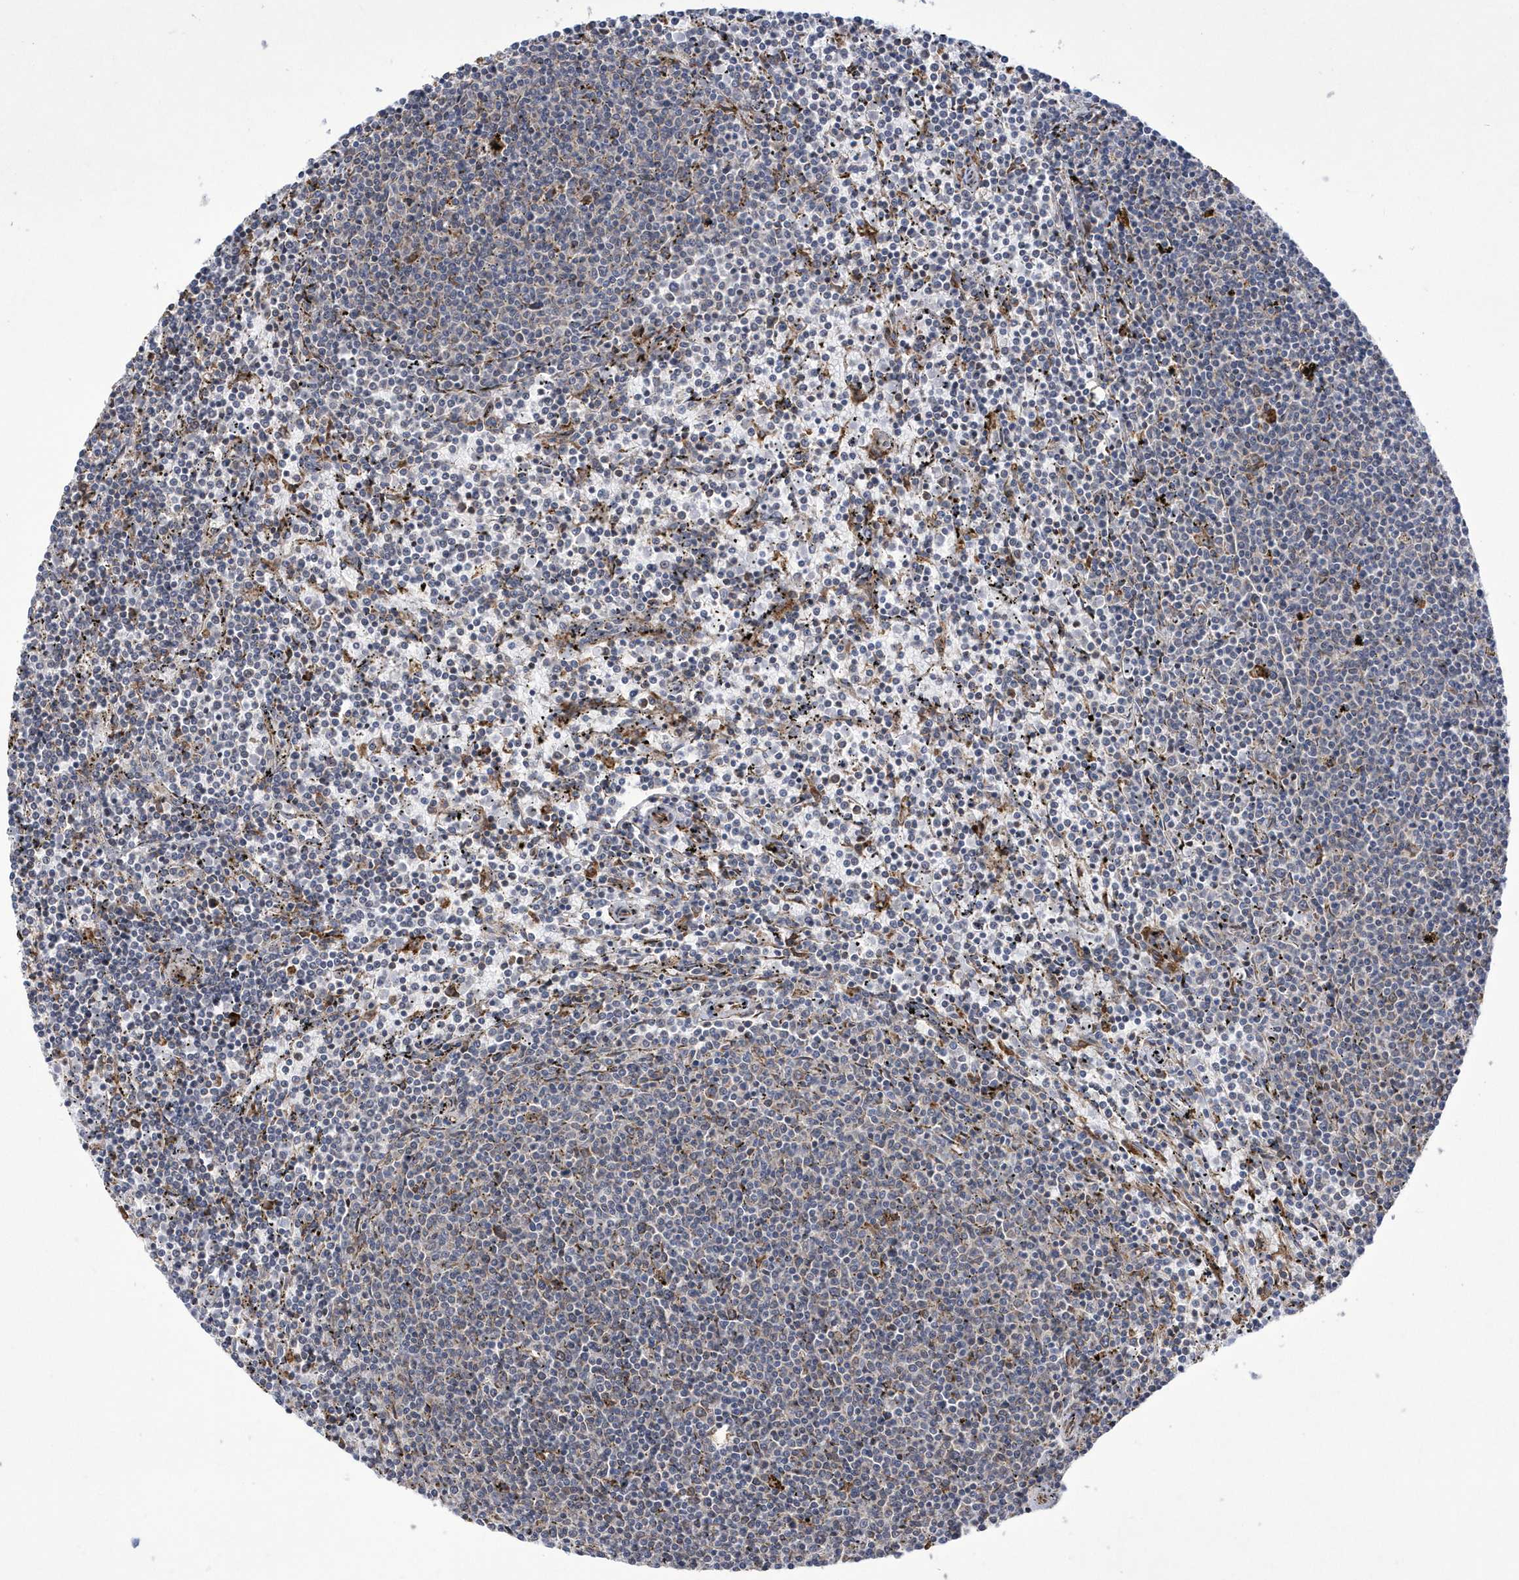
{"staining": {"intensity": "negative", "quantity": "none", "location": "none"}, "tissue": "lymphoma", "cell_type": "Tumor cells", "image_type": "cancer", "snomed": [{"axis": "morphology", "description": "Malignant lymphoma, non-Hodgkin's type, Low grade"}, {"axis": "topography", "description": "Spleen"}], "caption": "Tumor cells show no significant protein expression in lymphoma.", "gene": "MED31", "patient": {"sex": "female", "age": 50}}